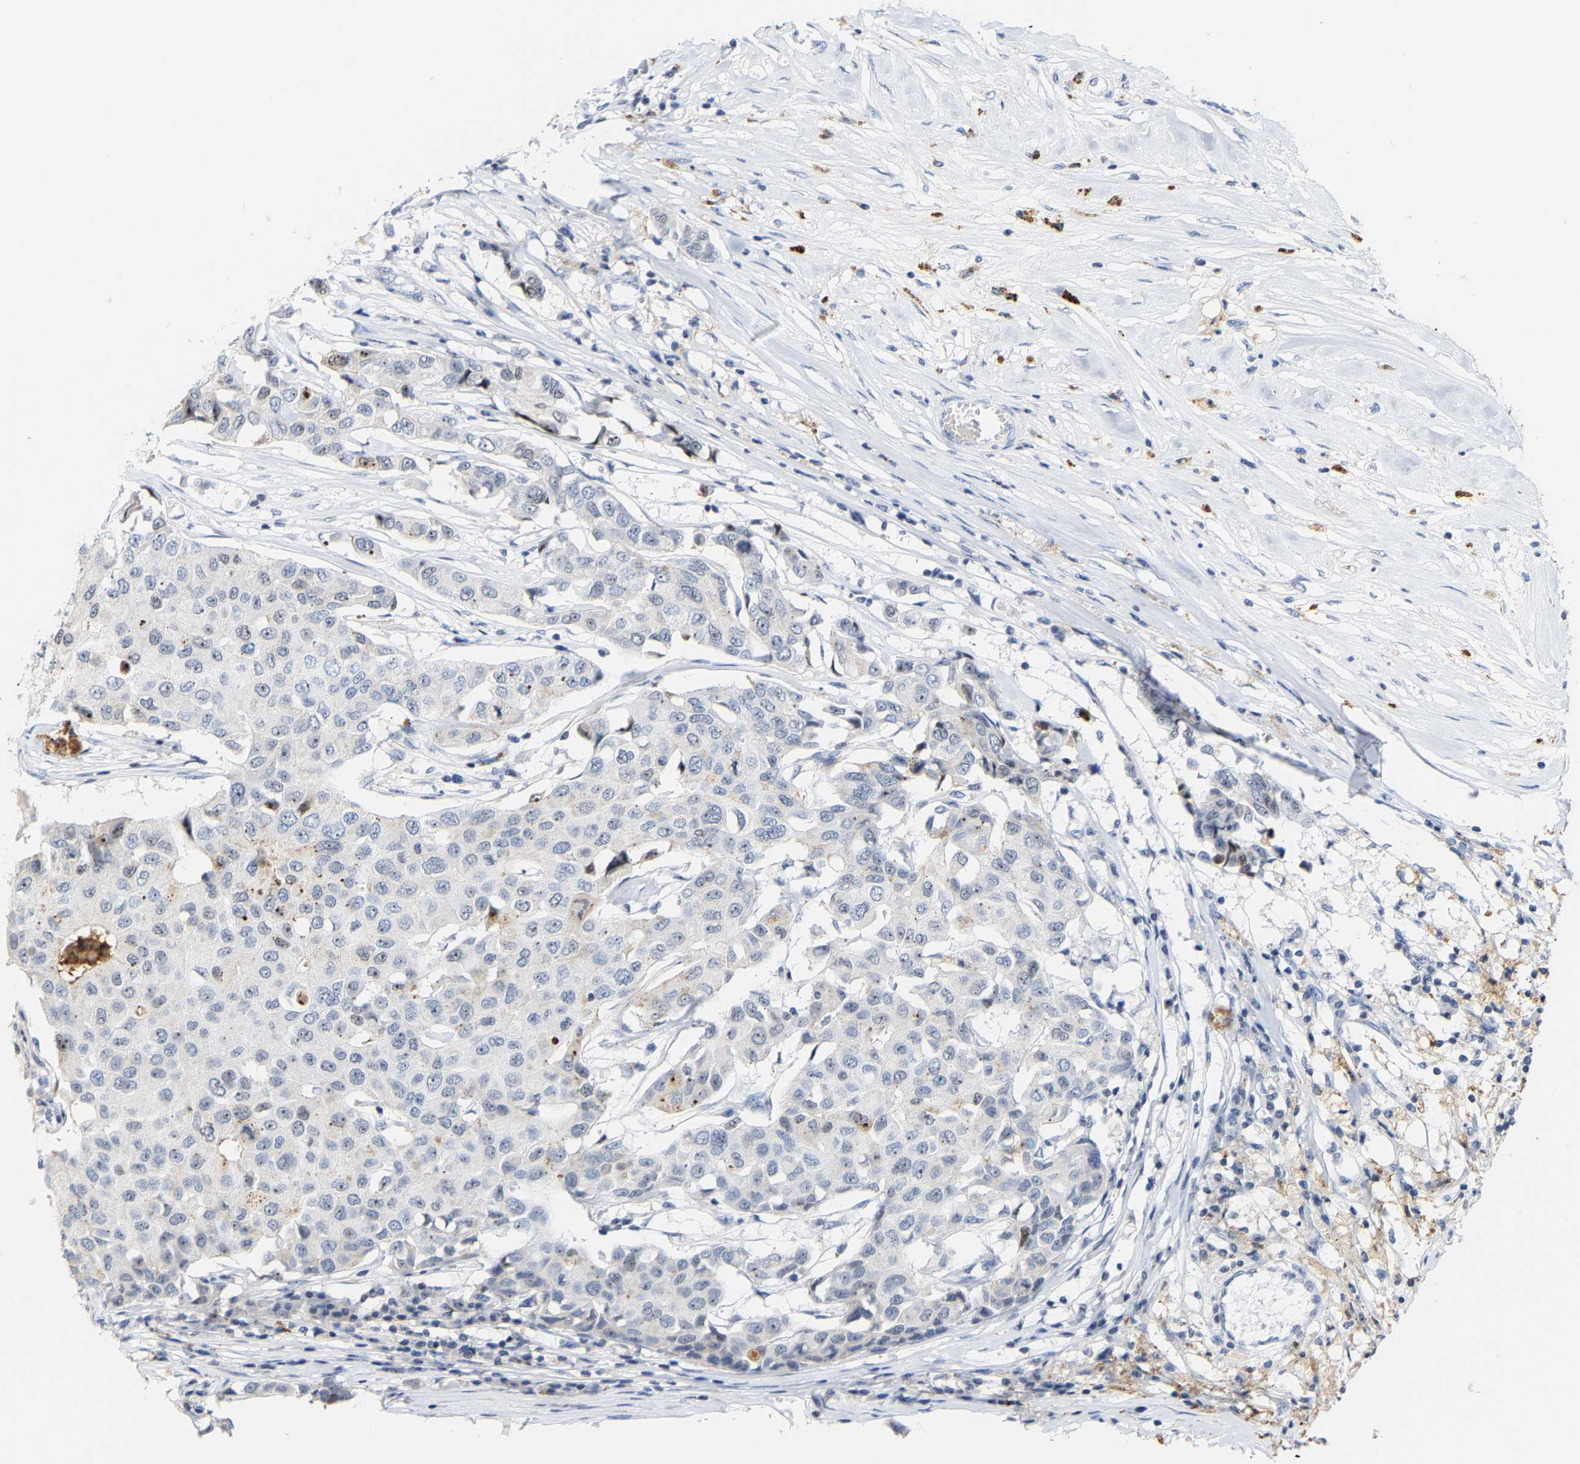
{"staining": {"intensity": "negative", "quantity": "none", "location": "none"}, "tissue": "breast cancer", "cell_type": "Tumor cells", "image_type": "cancer", "snomed": [{"axis": "morphology", "description": "Duct carcinoma"}, {"axis": "topography", "description": "Breast"}], "caption": "Breast cancer (invasive ductal carcinoma) was stained to show a protein in brown. There is no significant positivity in tumor cells.", "gene": "NOP58", "patient": {"sex": "female", "age": 80}}